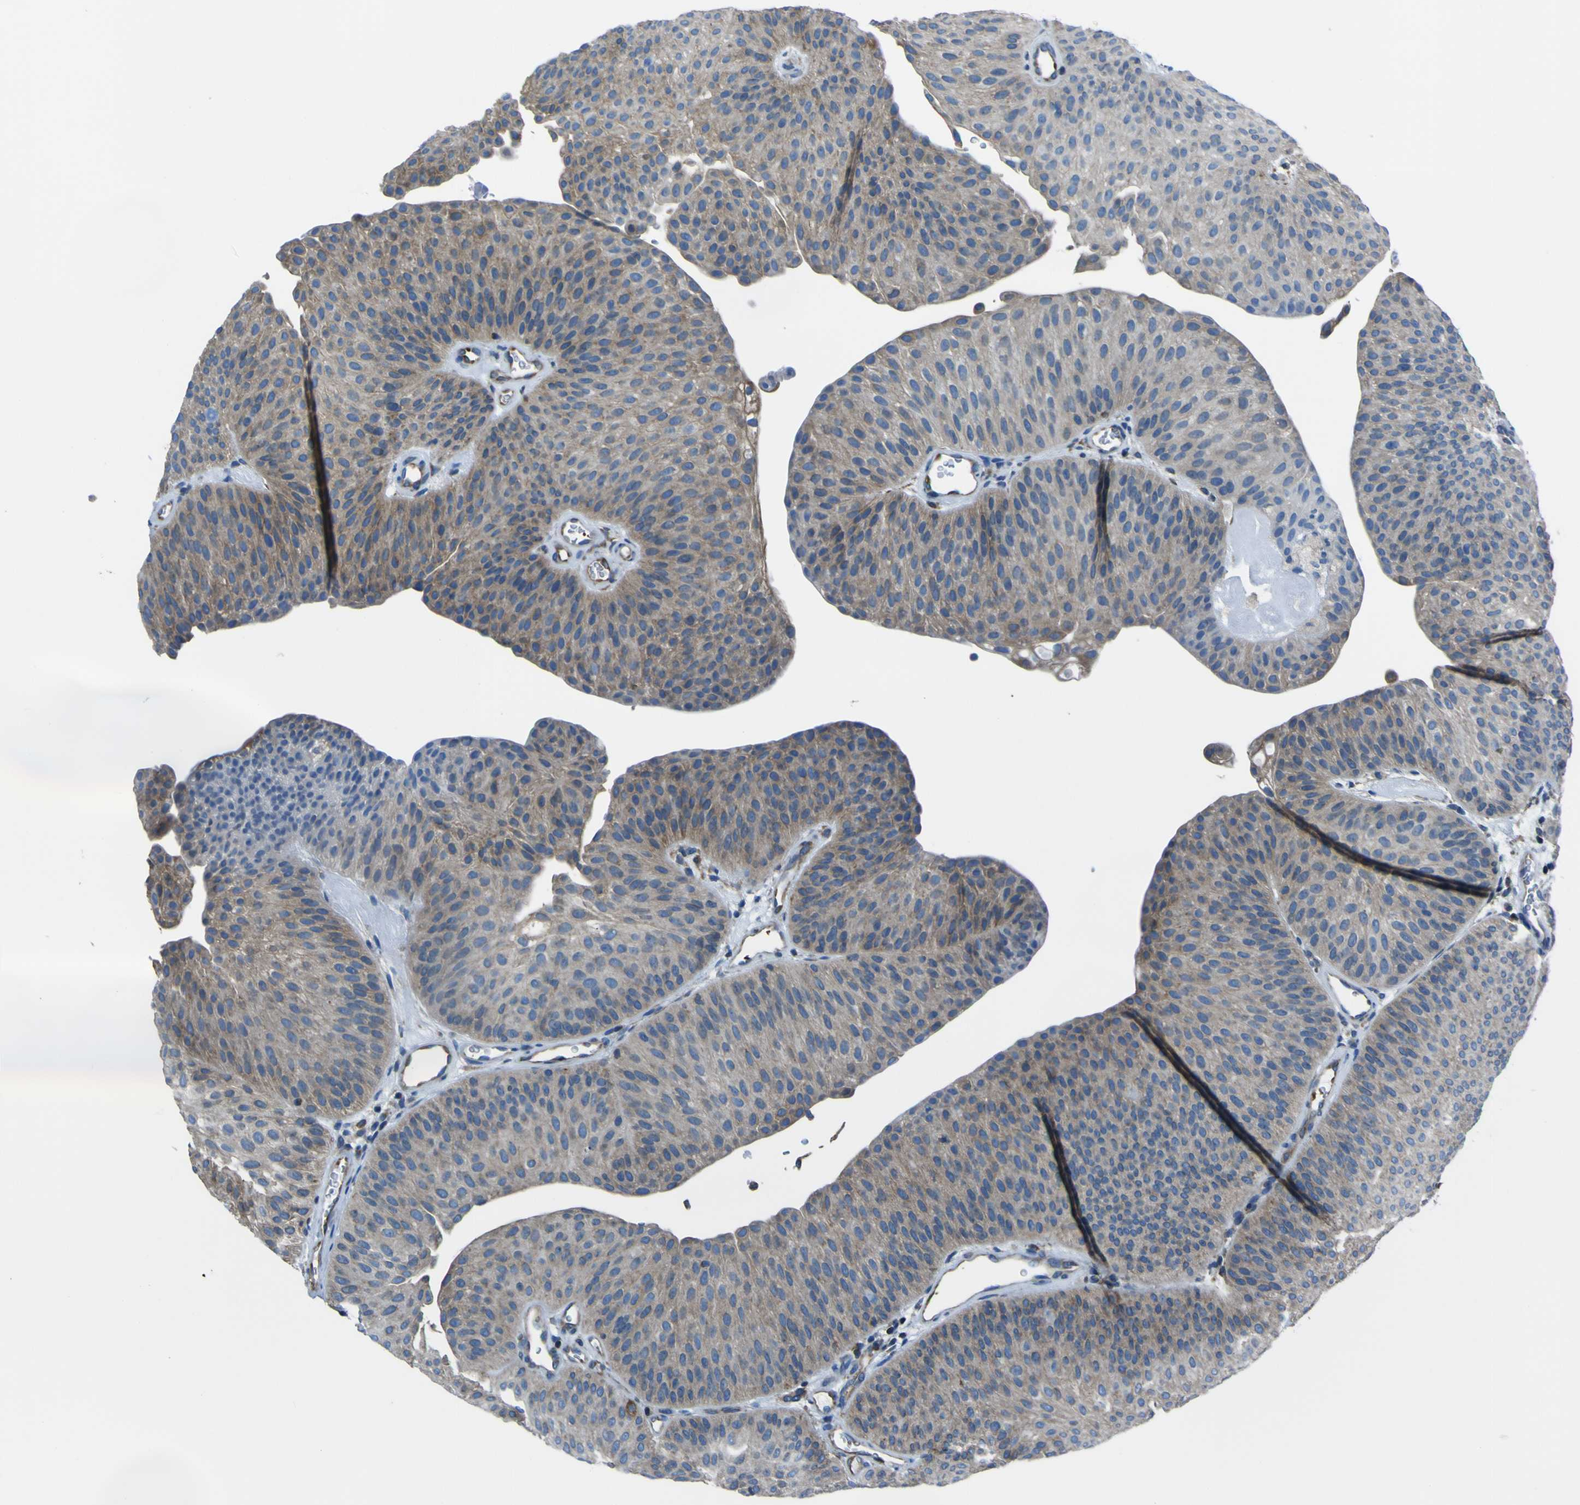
{"staining": {"intensity": "moderate", "quantity": ">75%", "location": "cytoplasmic/membranous"}, "tissue": "urothelial cancer", "cell_type": "Tumor cells", "image_type": "cancer", "snomed": [{"axis": "morphology", "description": "Urothelial carcinoma, Low grade"}, {"axis": "topography", "description": "Urinary bladder"}], "caption": "IHC (DAB (3,3'-diaminobenzidine)) staining of human urothelial carcinoma (low-grade) exhibits moderate cytoplasmic/membranous protein expression in approximately >75% of tumor cells.", "gene": "STIM1", "patient": {"sex": "female", "age": 60}}